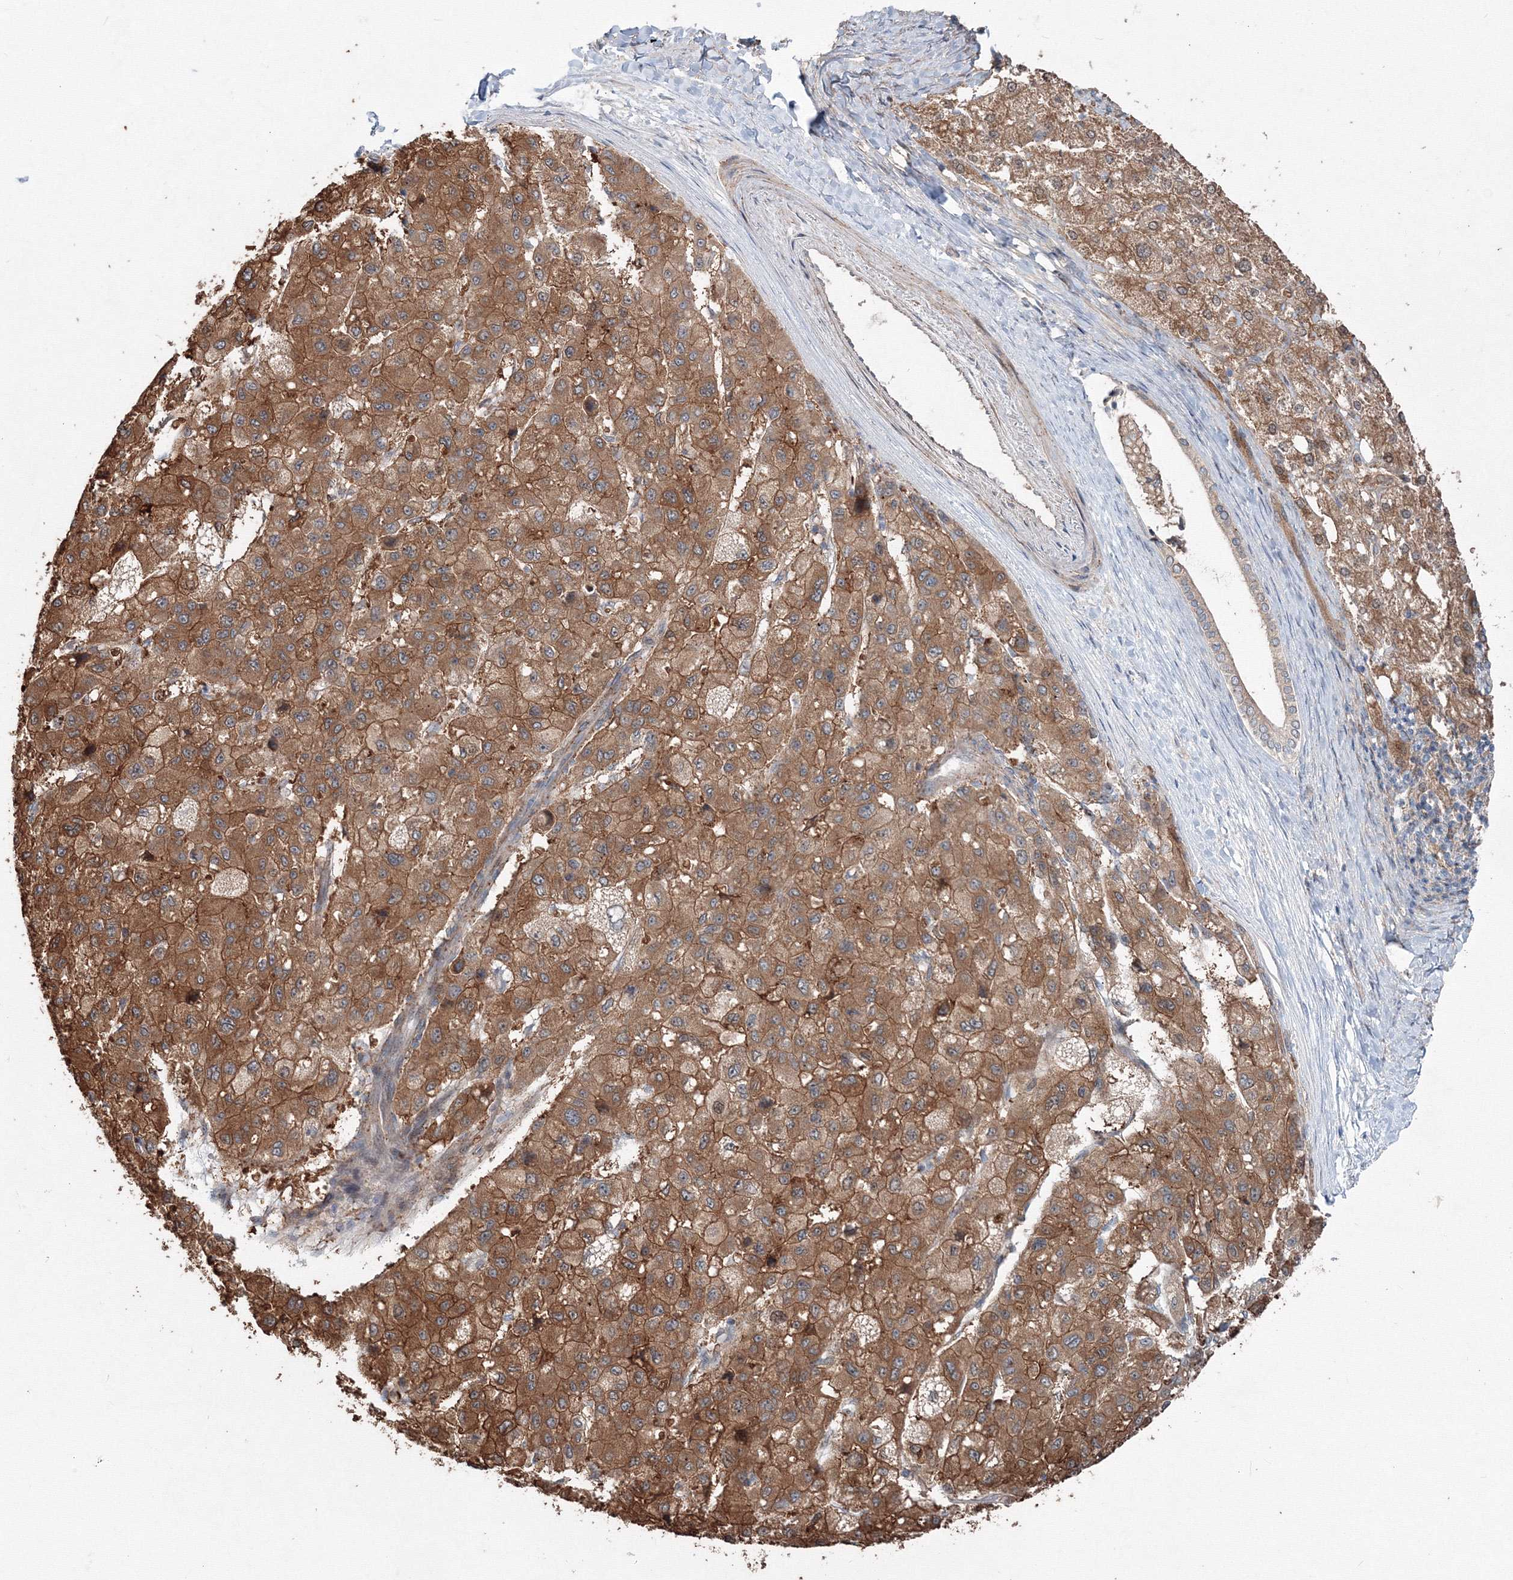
{"staining": {"intensity": "moderate", "quantity": ">75%", "location": "cytoplasmic/membranous"}, "tissue": "liver cancer", "cell_type": "Tumor cells", "image_type": "cancer", "snomed": [{"axis": "morphology", "description": "Carcinoma, Hepatocellular, NOS"}, {"axis": "topography", "description": "Liver"}], "caption": "A high-resolution histopathology image shows immunohistochemistry (IHC) staining of hepatocellular carcinoma (liver), which exhibits moderate cytoplasmic/membranous positivity in approximately >75% of tumor cells. (IHC, brightfield microscopy, high magnification).", "gene": "MKRN2", "patient": {"sex": "male", "age": 80}}